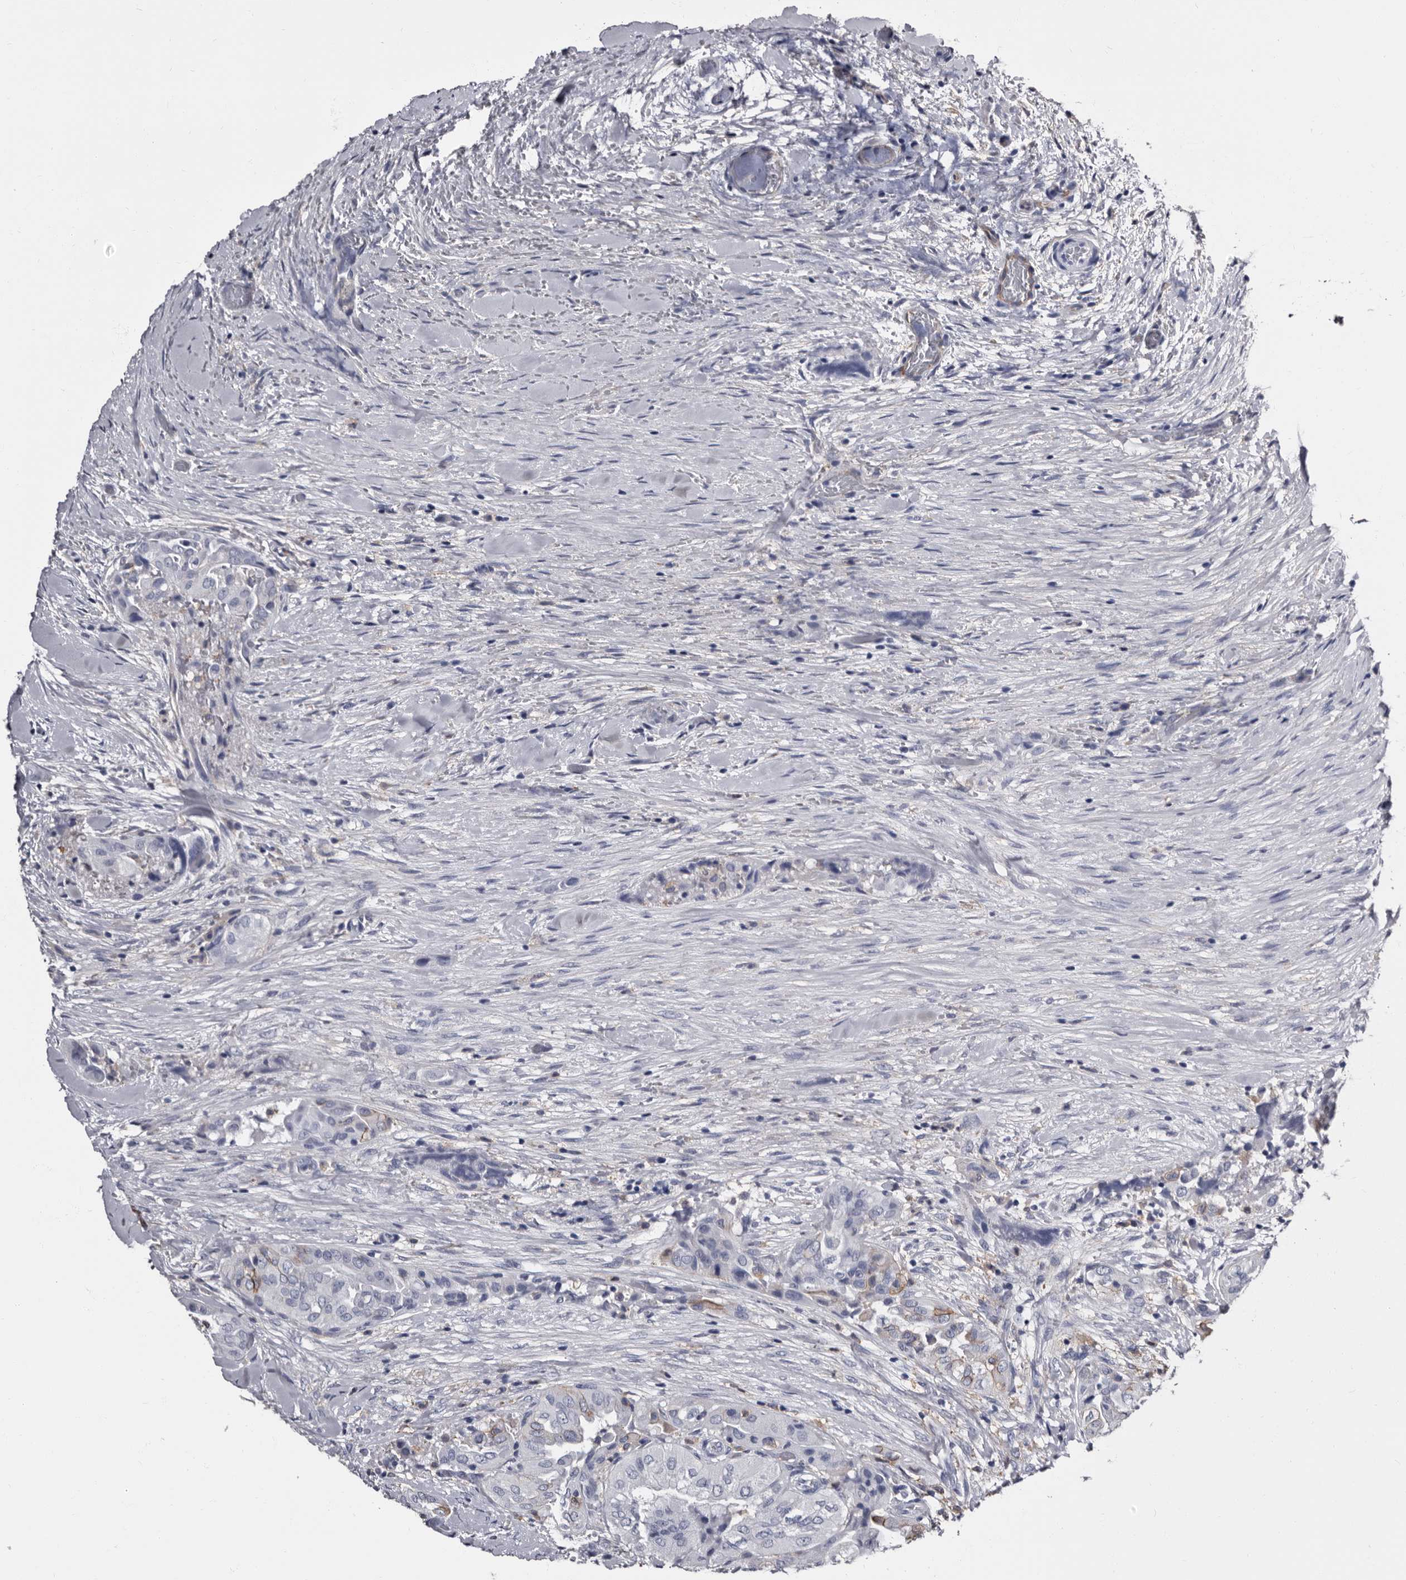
{"staining": {"intensity": "negative", "quantity": "none", "location": "none"}, "tissue": "thyroid cancer", "cell_type": "Tumor cells", "image_type": "cancer", "snomed": [{"axis": "morphology", "description": "Papillary adenocarcinoma, NOS"}, {"axis": "topography", "description": "Thyroid gland"}], "caption": "Thyroid papillary adenocarcinoma was stained to show a protein in brown. There is no significant staining in tumor cells. (DAB immunohistochemistry (IHC) with hematoxylin counter stain).", "gene": "EPB41L3", "patient": {"sex": "female", "age": 59}}